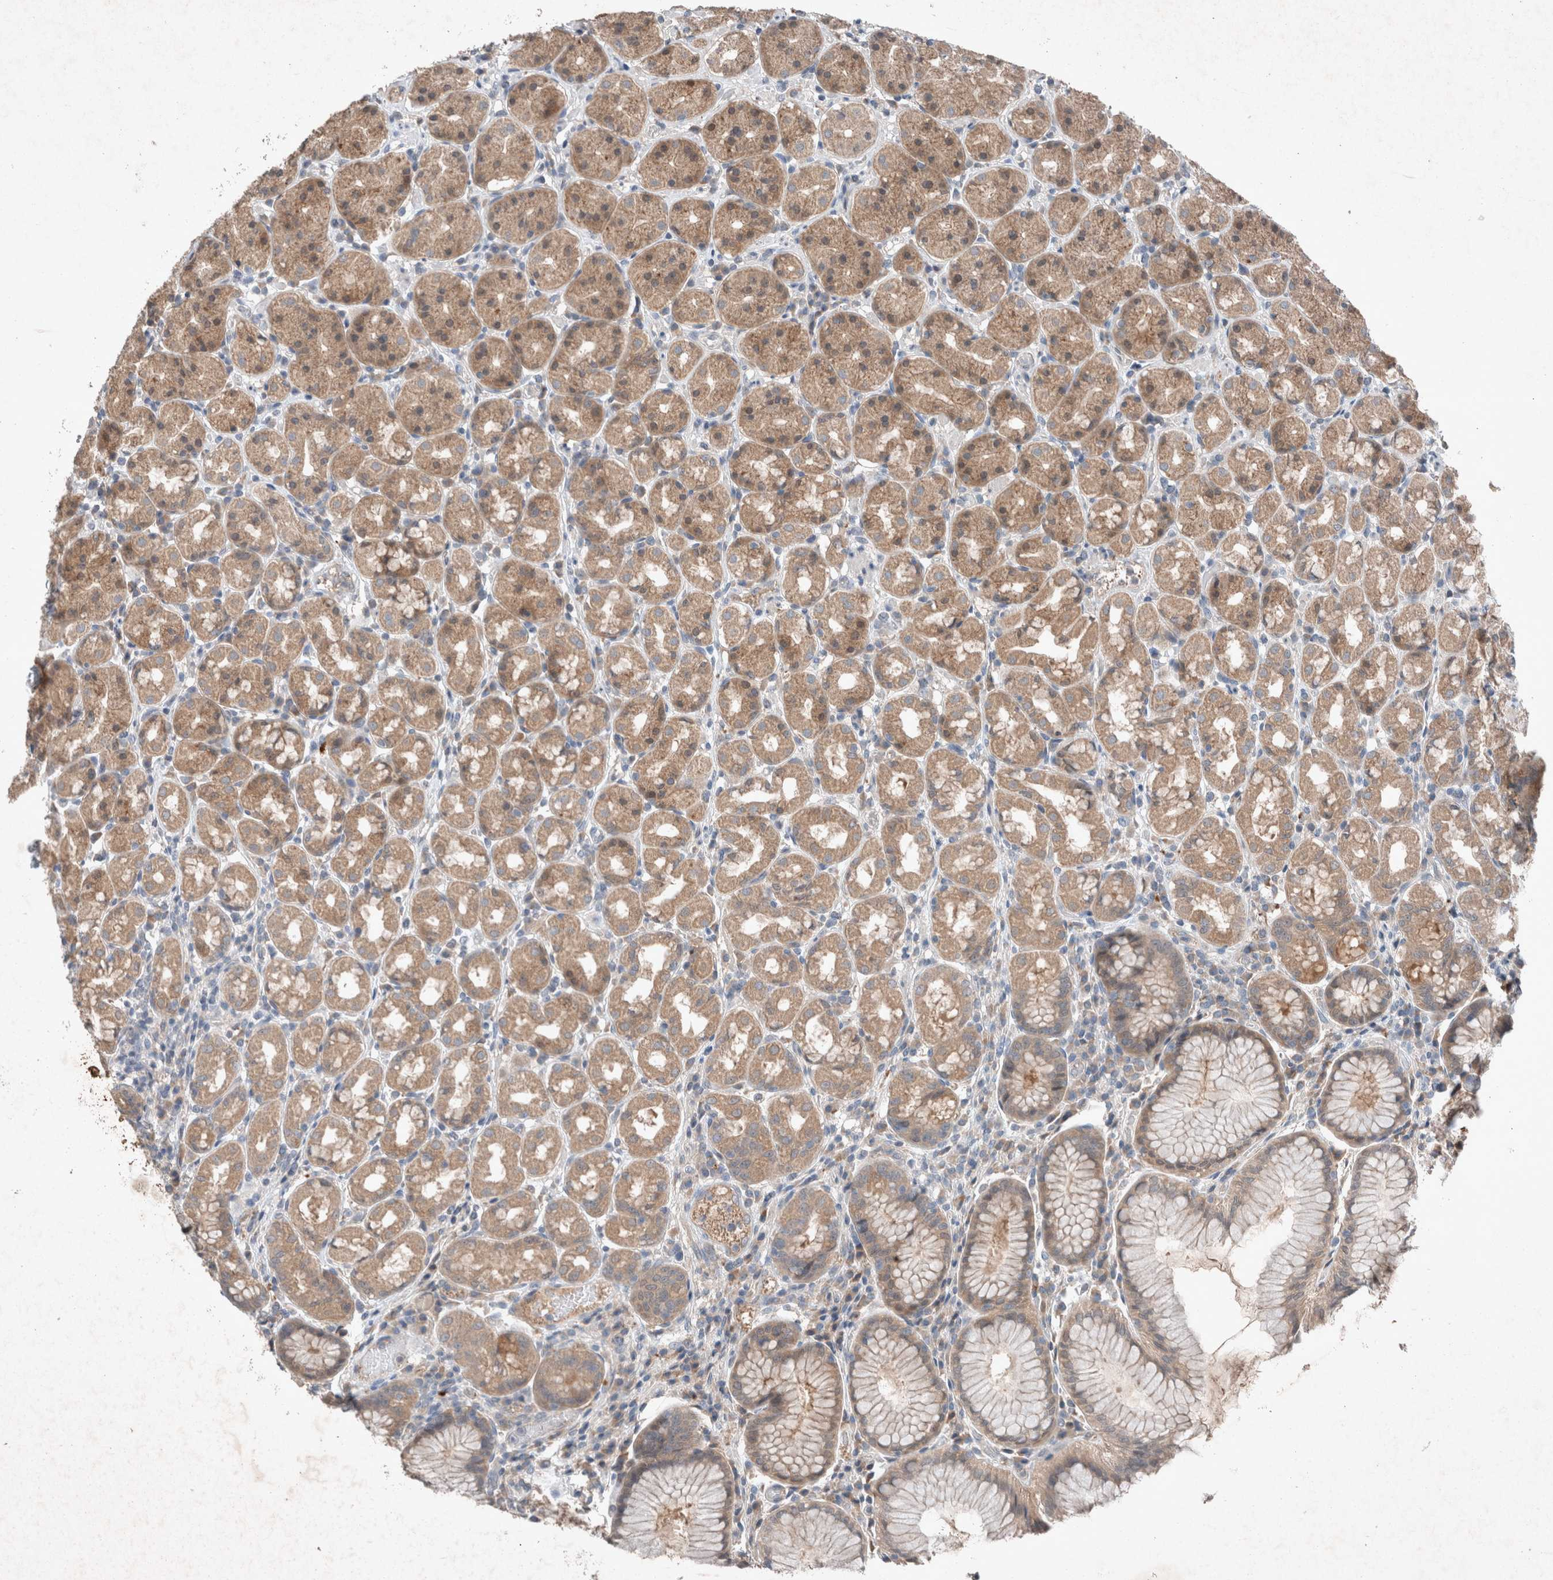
{"staining": {"intensity": "moderate", "quantity": "25%-75%", "location": "cytoplasmic/membranous"}, "tissue": "stomach", "cell_type": "Glandular cells", "image_type": "normal", "snomed": [{"axis": "morphology", "description": "Normal tissue, NOS"}, {"axis": "topography", "description": "Stomach, lower"}], "caption": "An image showing moderate cytoplasmic/membranous positivity in approximately 25%-75% of glandular cells in normal stomach, as visualized by brown immunohistochemical staining.", "gene": "UGCG", "patient": {"sex": "female", "age": 56}}